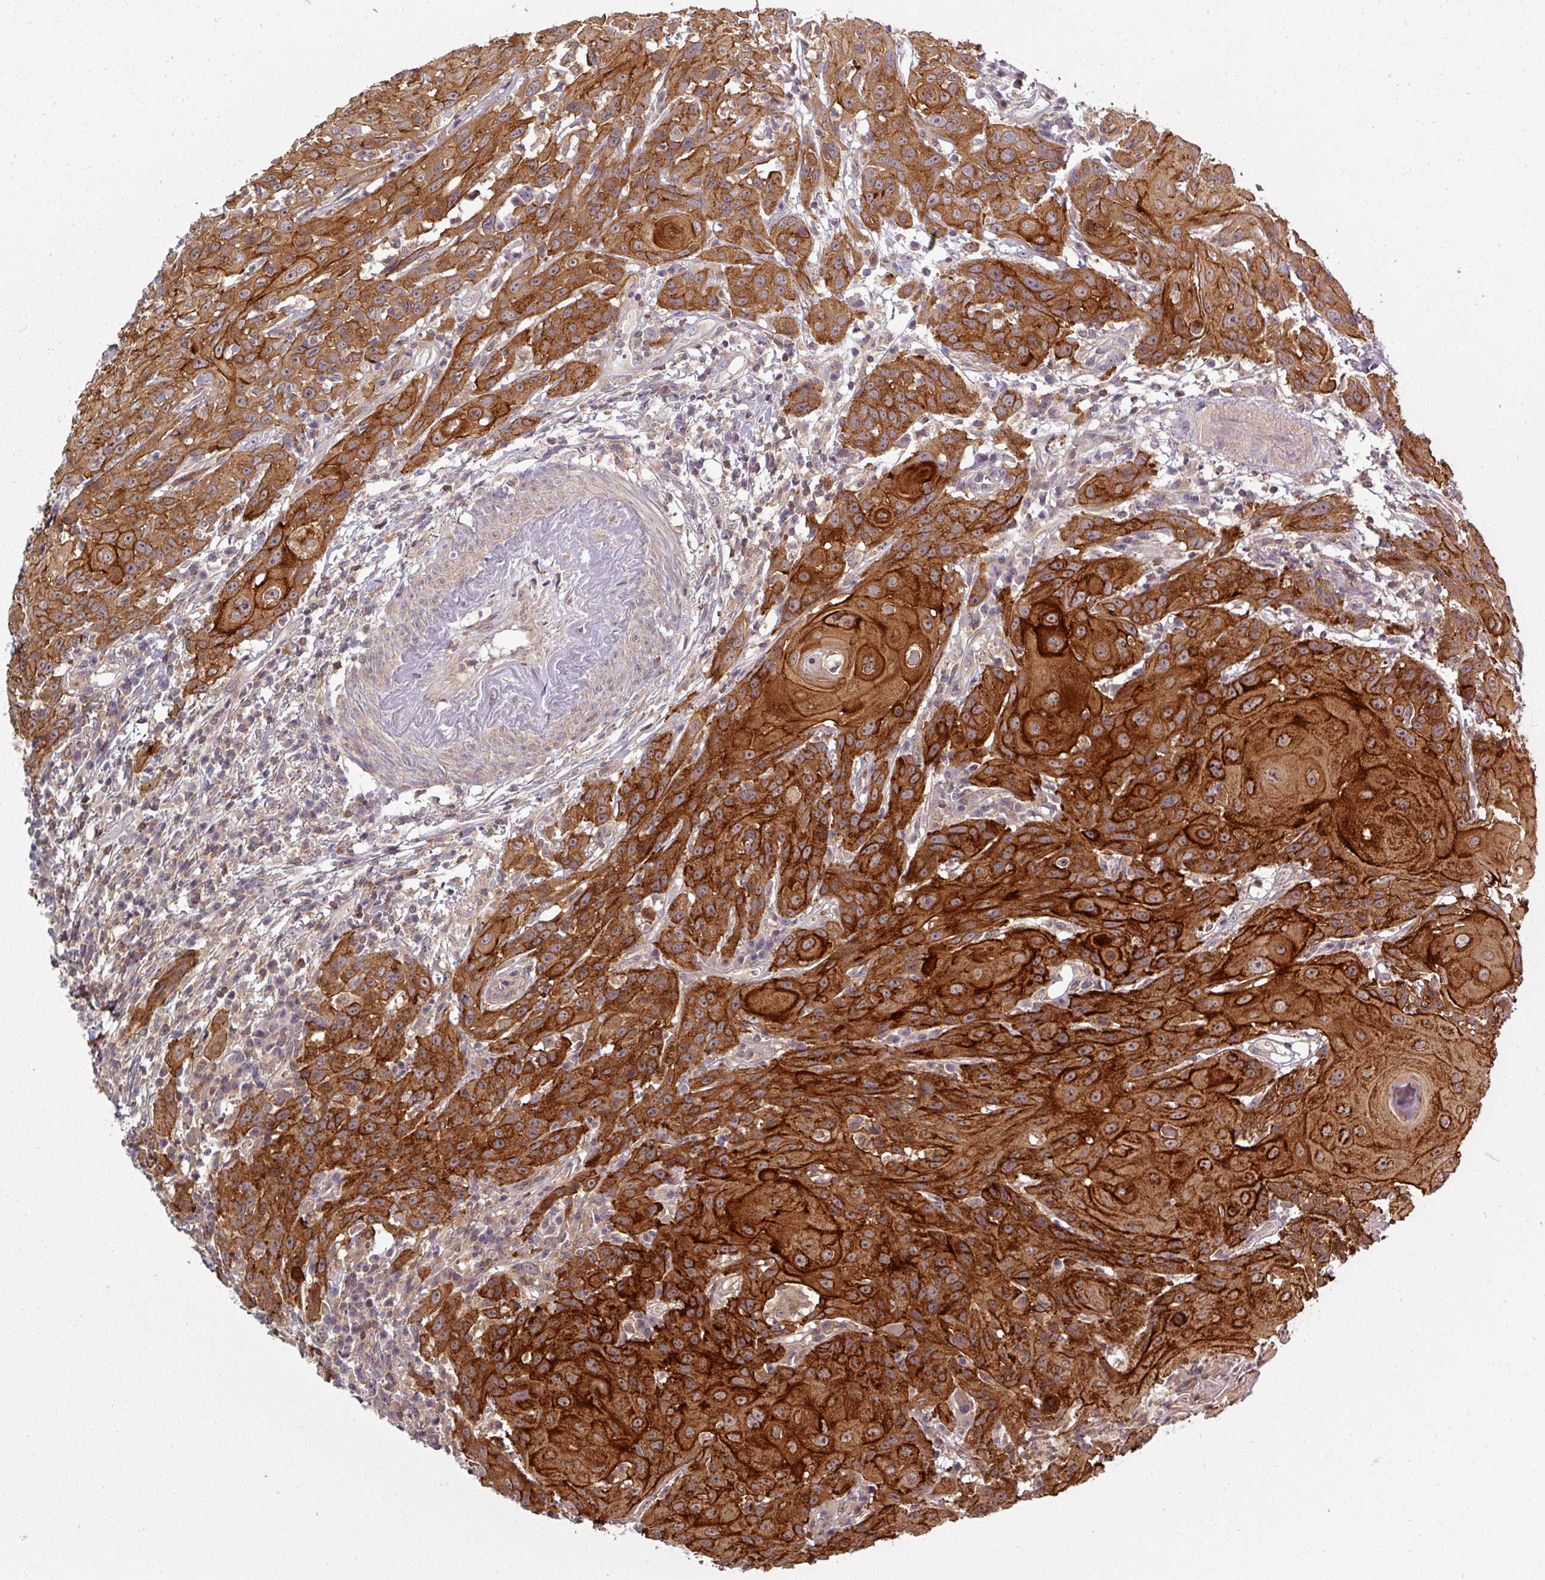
{"staining": {"intensity": "strong", "quantity": ">75%", "location": "cytoplasmic/membranous"}, "tissue": "head and neck cancer", "cell_type": "Tumor cells", "image_type": "cancer", "snomed": [{"axis": "morphology", "description": "Squamous cell carcinoma, NOS"}, {"axis": "topography", "description": "Skin"}, {"axis": "topography", "description": "Head-Neck"}], "caption": "The photomicrograph shows staining of head and neck cancer (squamous cell carcinoma), revealing strong cytoplasmic/membranous protein staining (brown color) within tumor cells.", "gene": "TUSC3", "patient": {"sex": "male", "age": 80}}